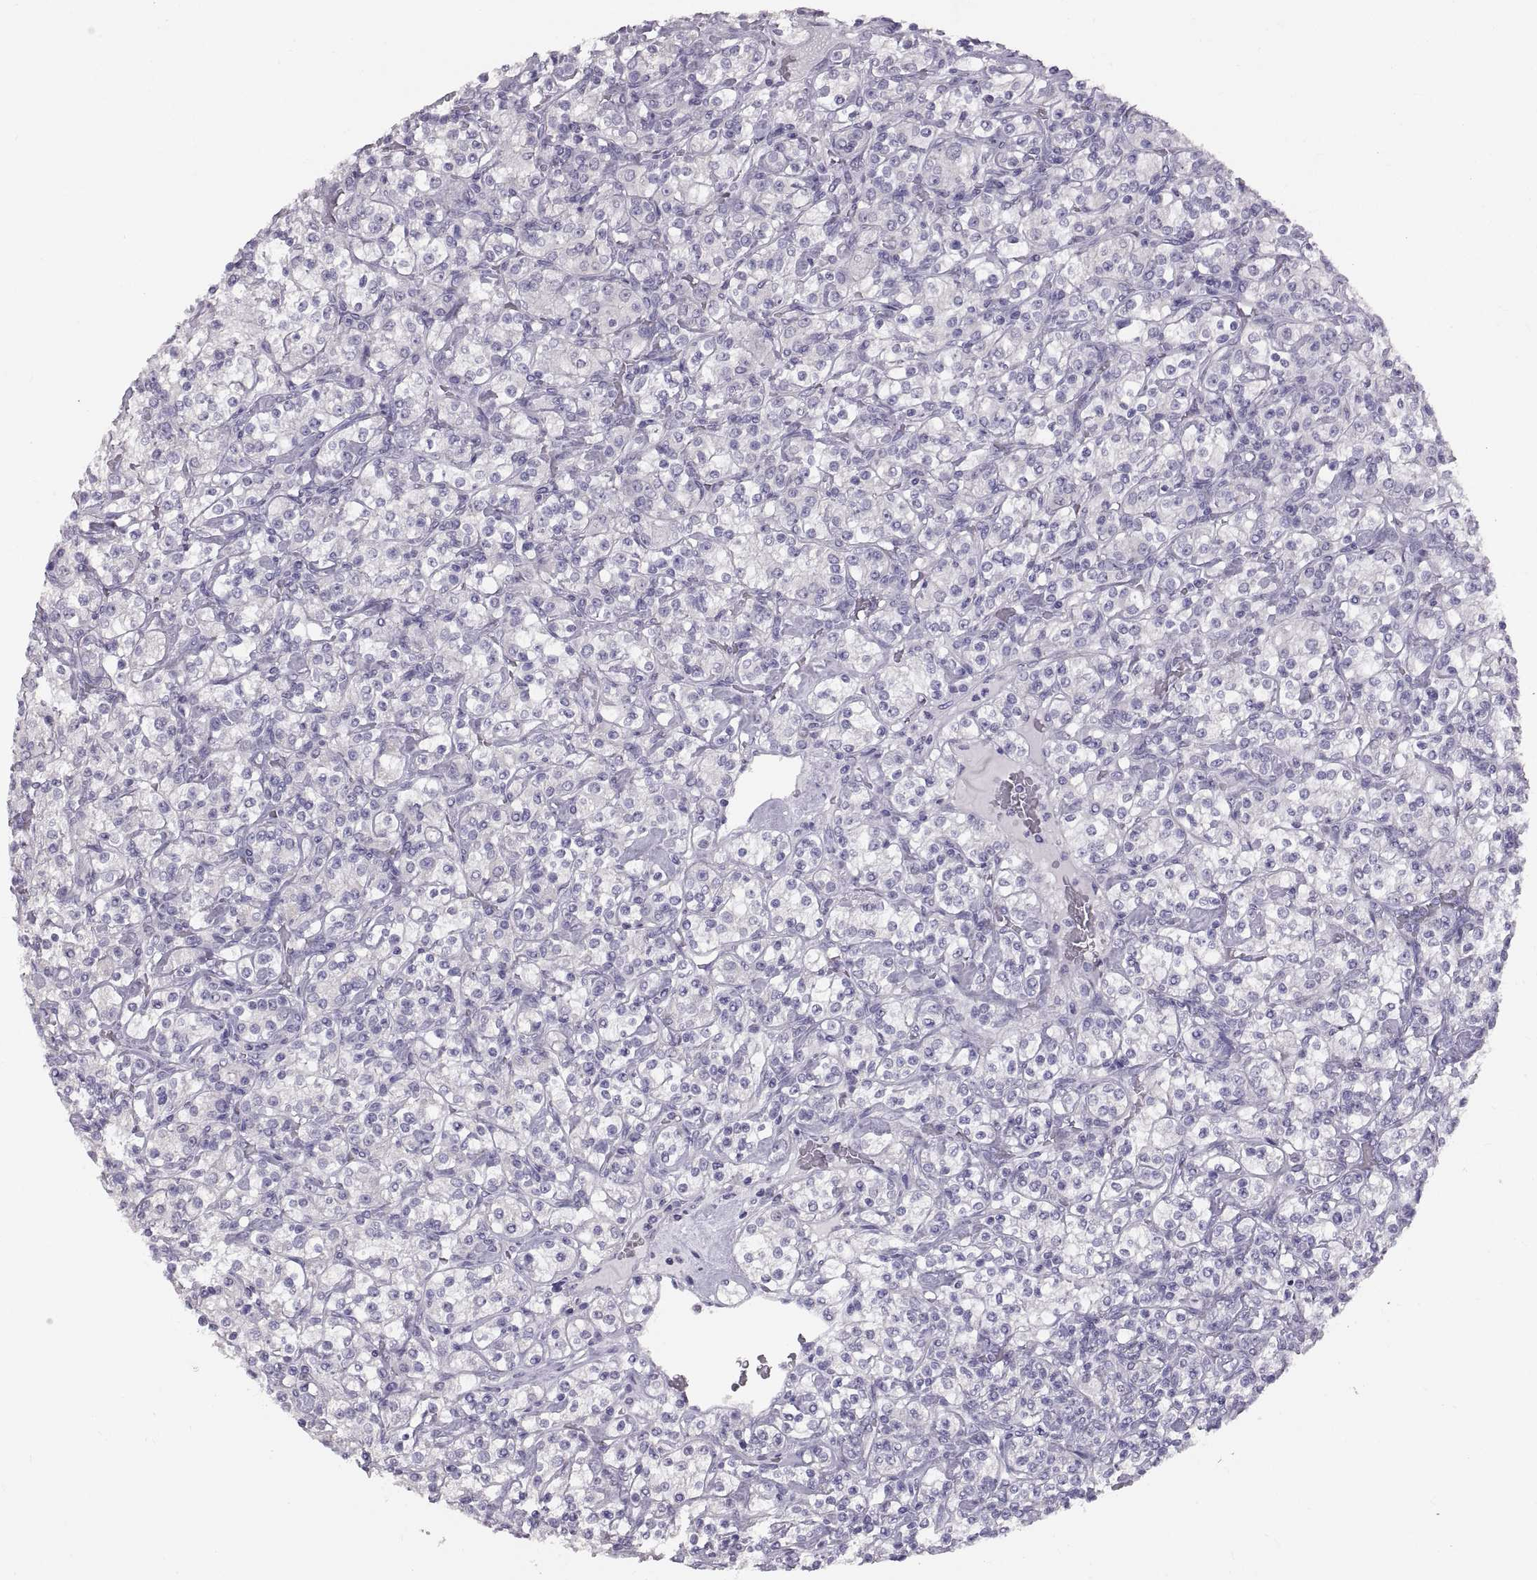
{"staining": {"intensity": "negative", "quantity": "none", "location": "none"}, "tissue": "renal cancer", "cell_type": "Tumor cells", "image_type": "cancer", "snomed": [{"axis": "morphology", "description": "Adenocarcinoma, NOS"}, {"axis": "topography", "description": "Kidney"}], "caption": "IHC photomicrograph of renal cancer (adenocarcinoma) stained for a protein (brown), which exhibits no positivity in tumor cells.", "gene": "WBP2NL", "patient": {"sex": "male", "age": 77}}